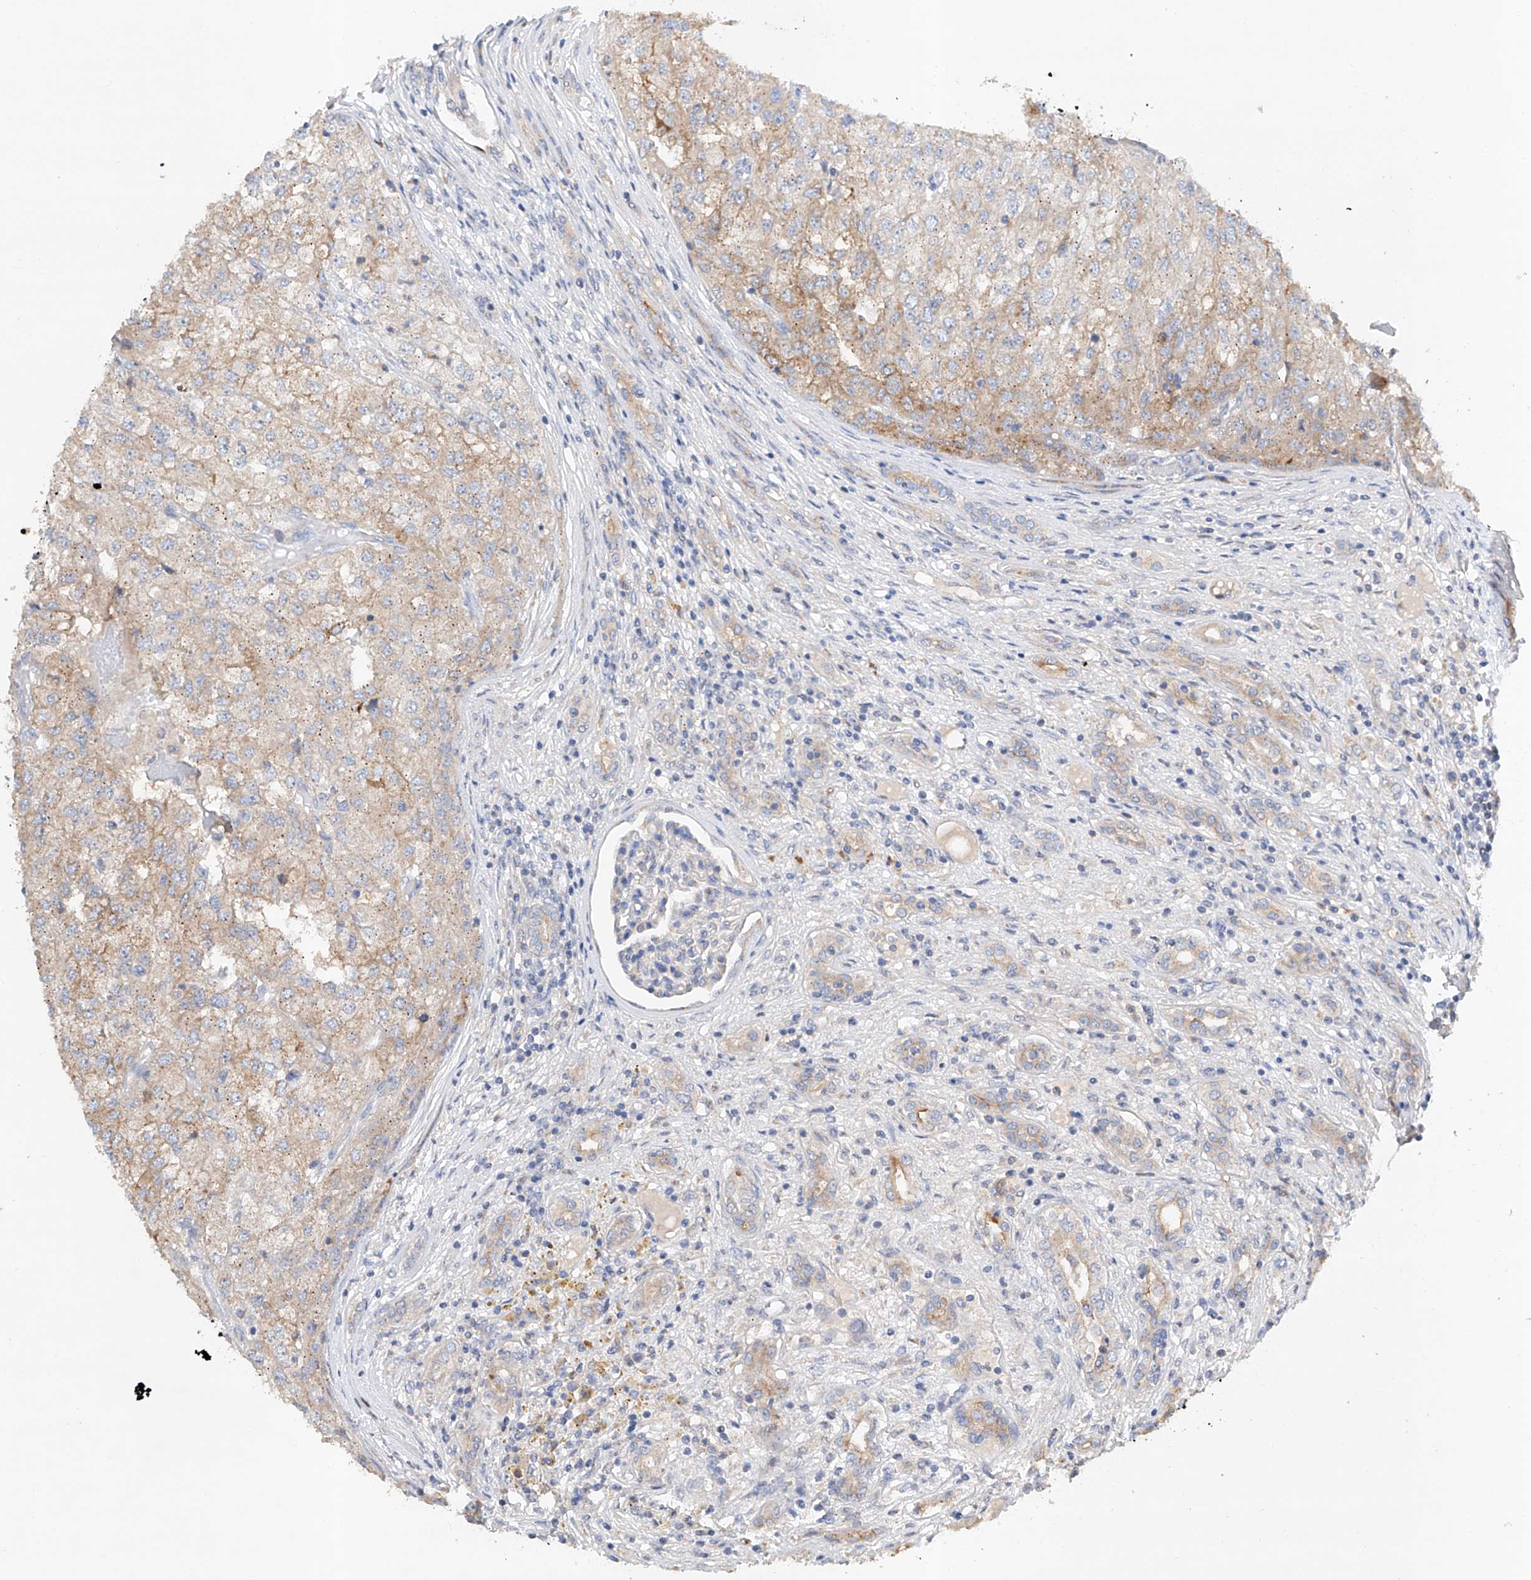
{"staining": {"intensity": "moderate", "quantity": ">75%", "location": "cytoplasmic/membranous"}, "tissue": "renal cancer", "cell_type": "Tumor cells", "image_type": "cancer", "snomed": [{"axis": "morphology", "description": "Adenocarcinoma, NOS"}, {"axis": "topography", "description": "Kidney"}], "caption": "Renal adenocarcinoma stained with immunohistochemistry shows moderate cytoplasmic/membranous positivity in approximately >75% of tumor cells.", "gene": "GPC4", "patient": {"sex": "female", "age": 54}}